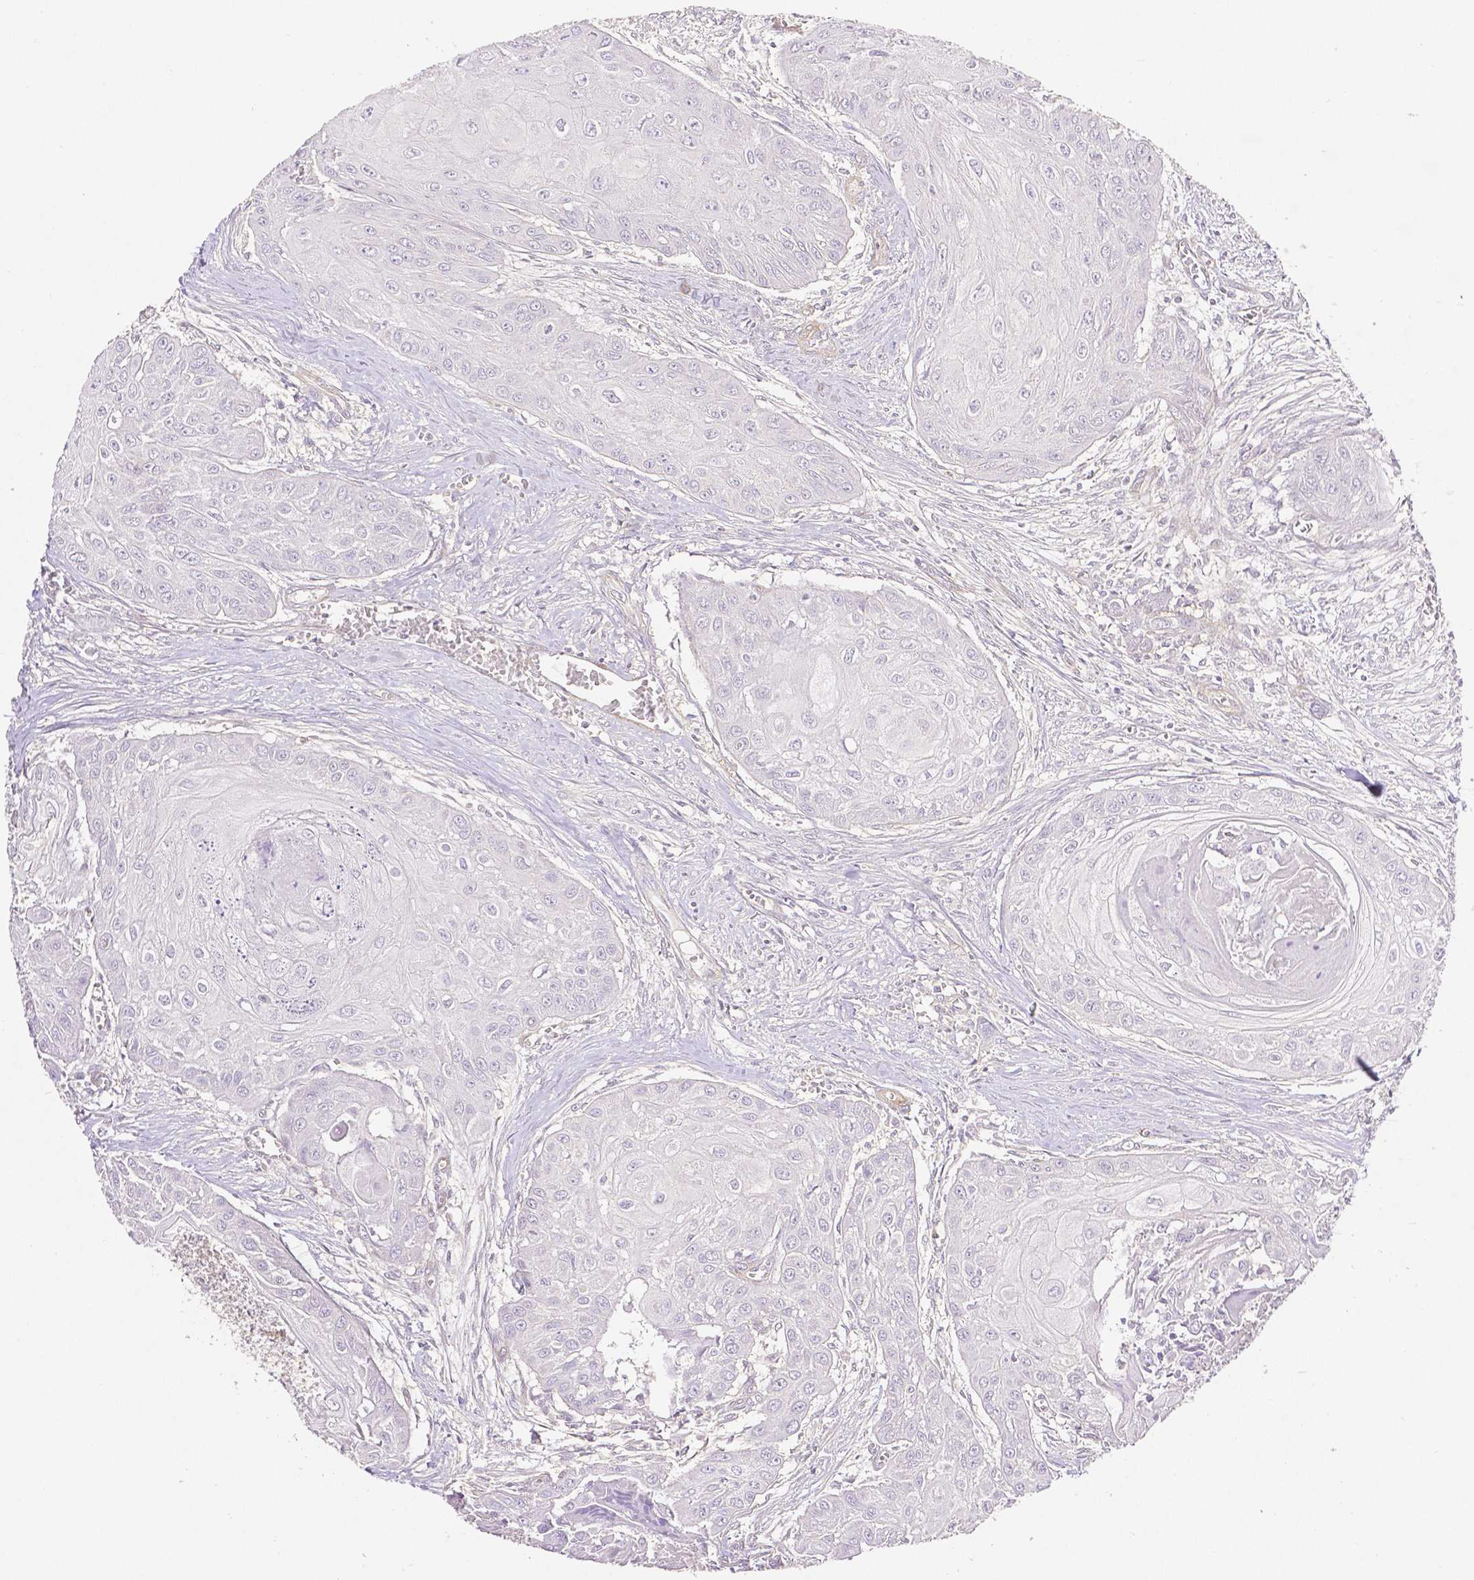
{"staining": {"intensity": "negative", "quantity": "none", "location": "none"}, "tissue": "head and neck cancer", "cell_type": "Tumor cells", "image_type": "cancer", "snomed": [{"axis": "morphology", "description": "Squamous cell carcinoma, NOS"}, {"axis": "topography", "description": "Oral tissue"}, {"axis": "topography", "description": "Head-Neck"}], "caption": "A high-resolution photomicrograph shows IHC staining of head and neck squamous cell carcinoma, which demonstrates no significant staining in tumor cells.", "gene": "THY1", "patient": {"sex": "male", "age": 71}}